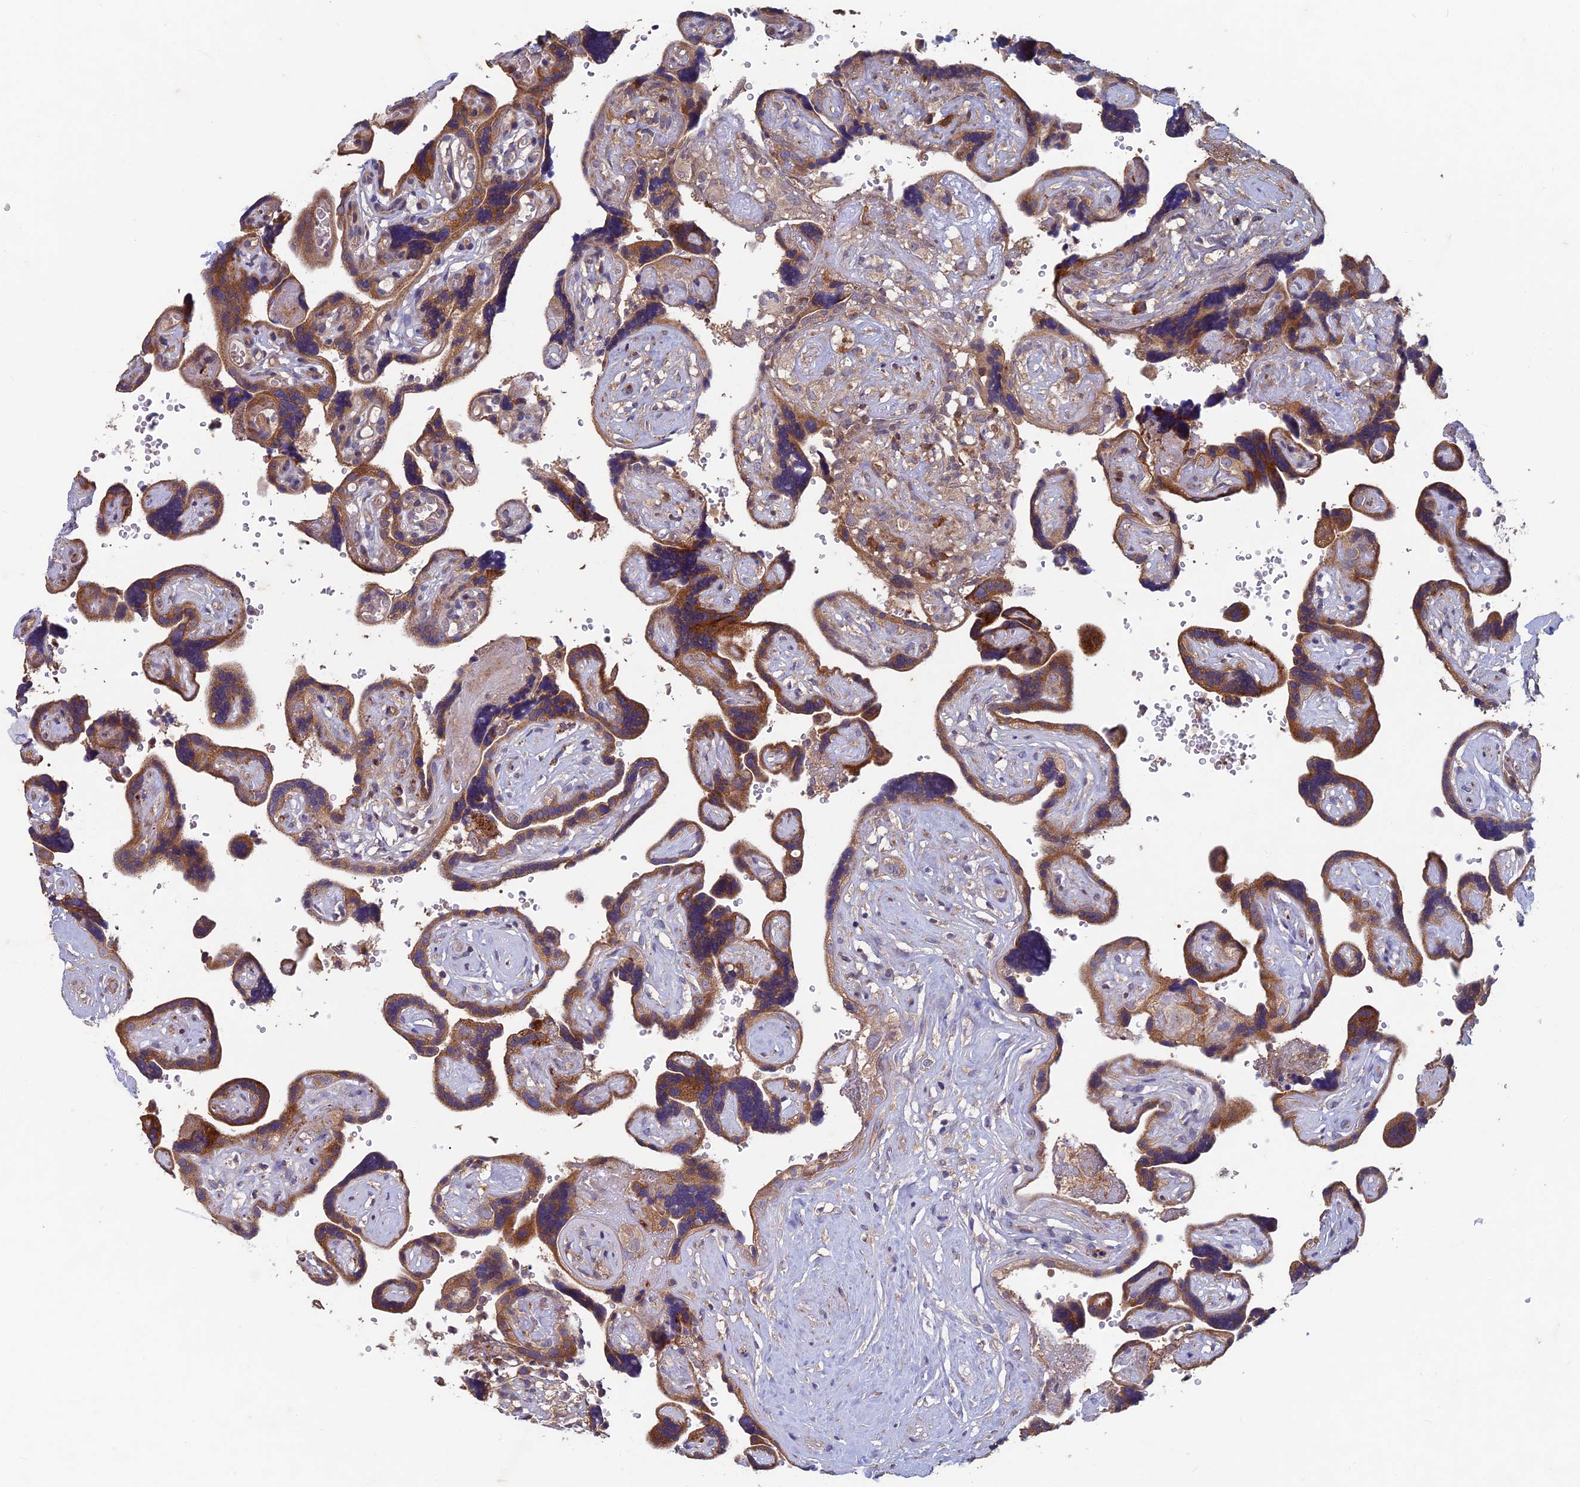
{"staining": {"intensity": "moderate", "quantity": ">75%", "location": "cytoplasmic/membranous"}, "tissue": "placenta", "cell_type": "Decidual cells", "image_type": "normal", "snomed": [{"axis": "morphology", "description": "Normal tissue, NOS"}, {"axis": "topography", "description": "Placenta"}], "caption": "Immunohistochemical staining of benign human placenta reveals >75% levels of moderate cytoplasmic/membranous protein staining in approximately >75% of decidual cells.", "gene": "NCAPG", "patient": {"sex": "female", "age": 30}}